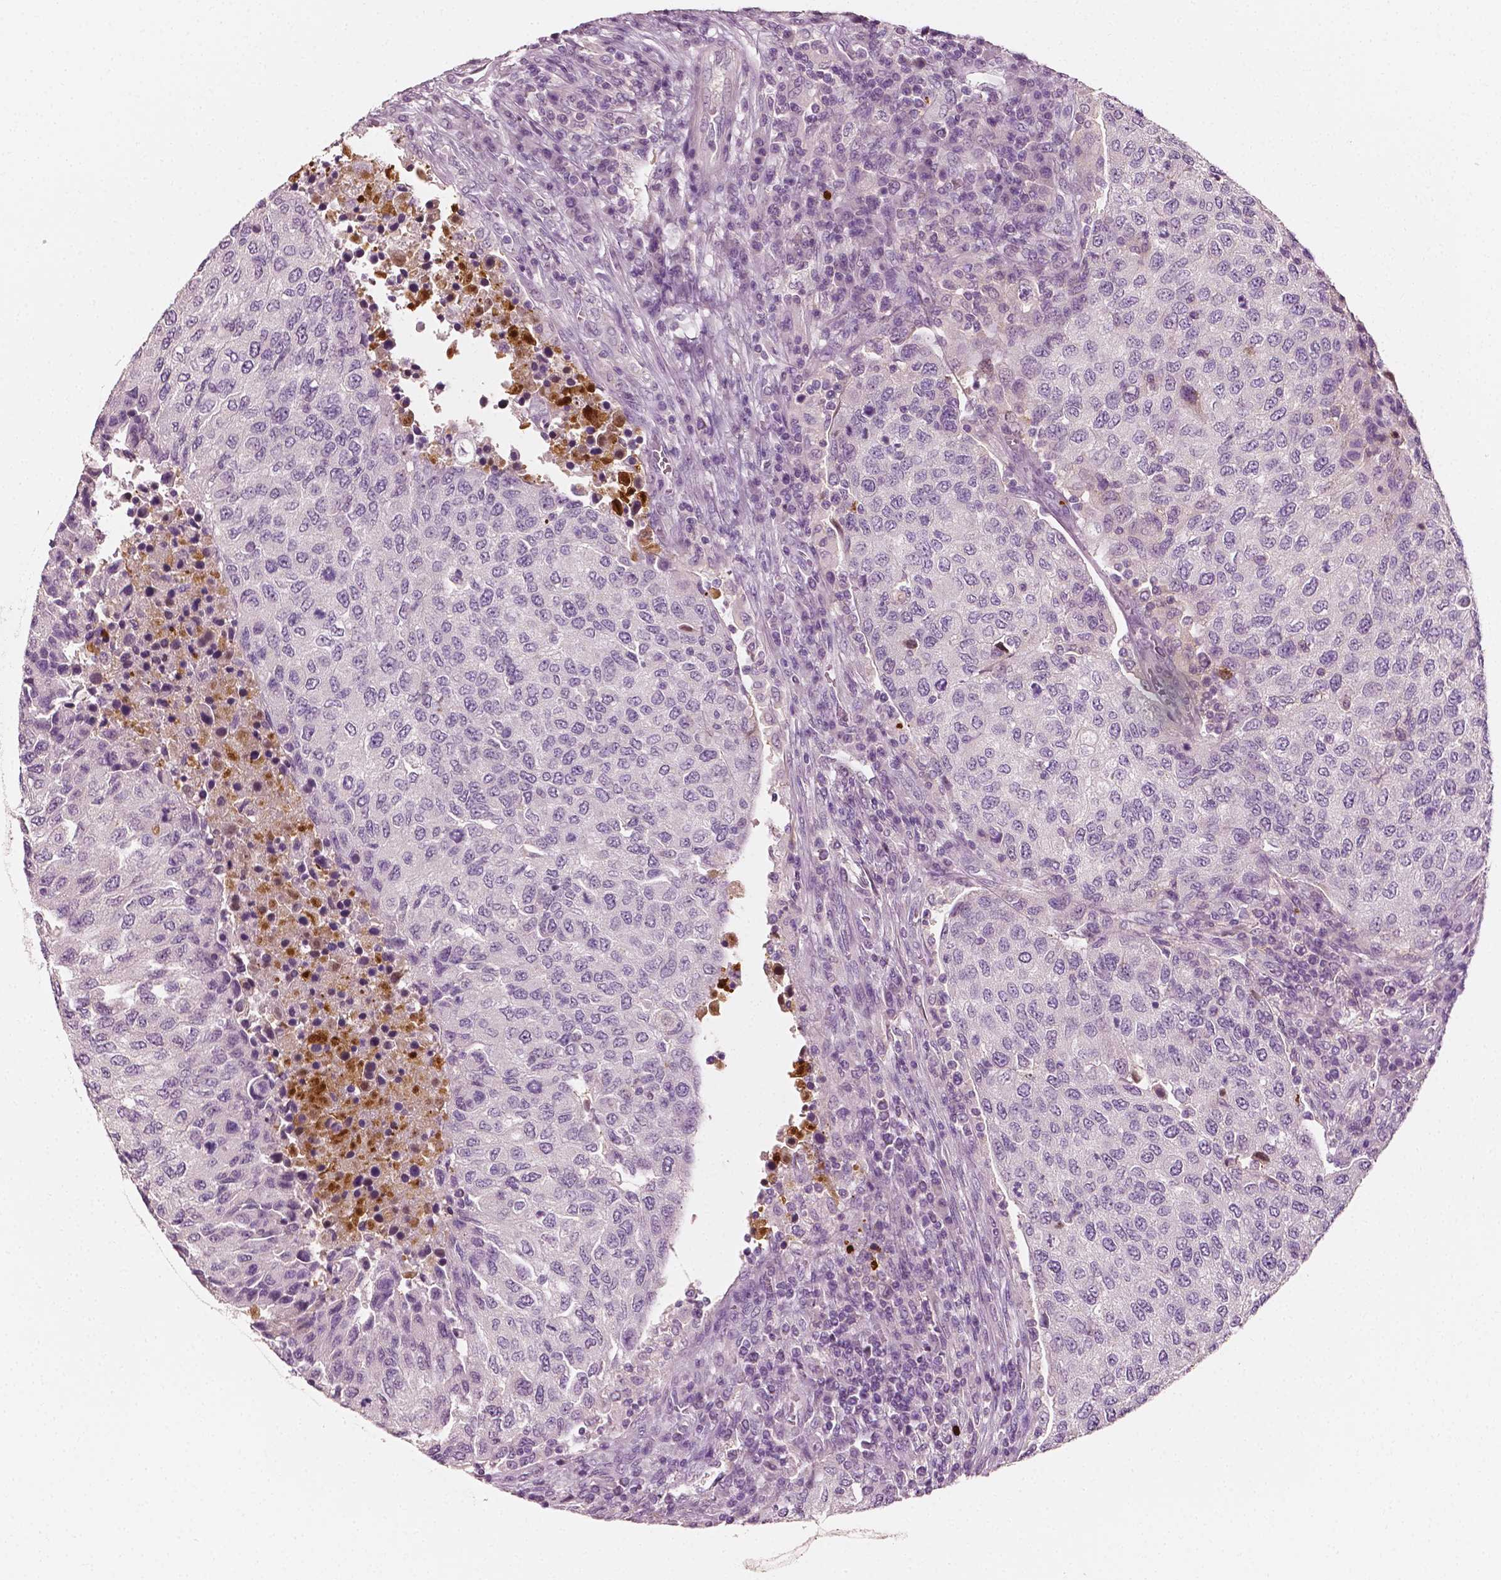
{"staining": {"intensity": "negative", "quantity": "none", "location": "none"}, "tissue": "urothelial cancer", "cell_type": "Tumor cells", "image_type": "cancer", "snomed": [{"axis": "morphology", "description": "Urothelial carcinoma, High grade"}, {"axis": "topography", "description": "Urinary bladder"}], "caption": "A high-resolution image shows immunohistochemistry staining of high-grade urothelial carcinoma, which demonstrates no significant expression in tumor cells.", "gene": "APOA4", "patient": {"sex": "female", "age": 78}}